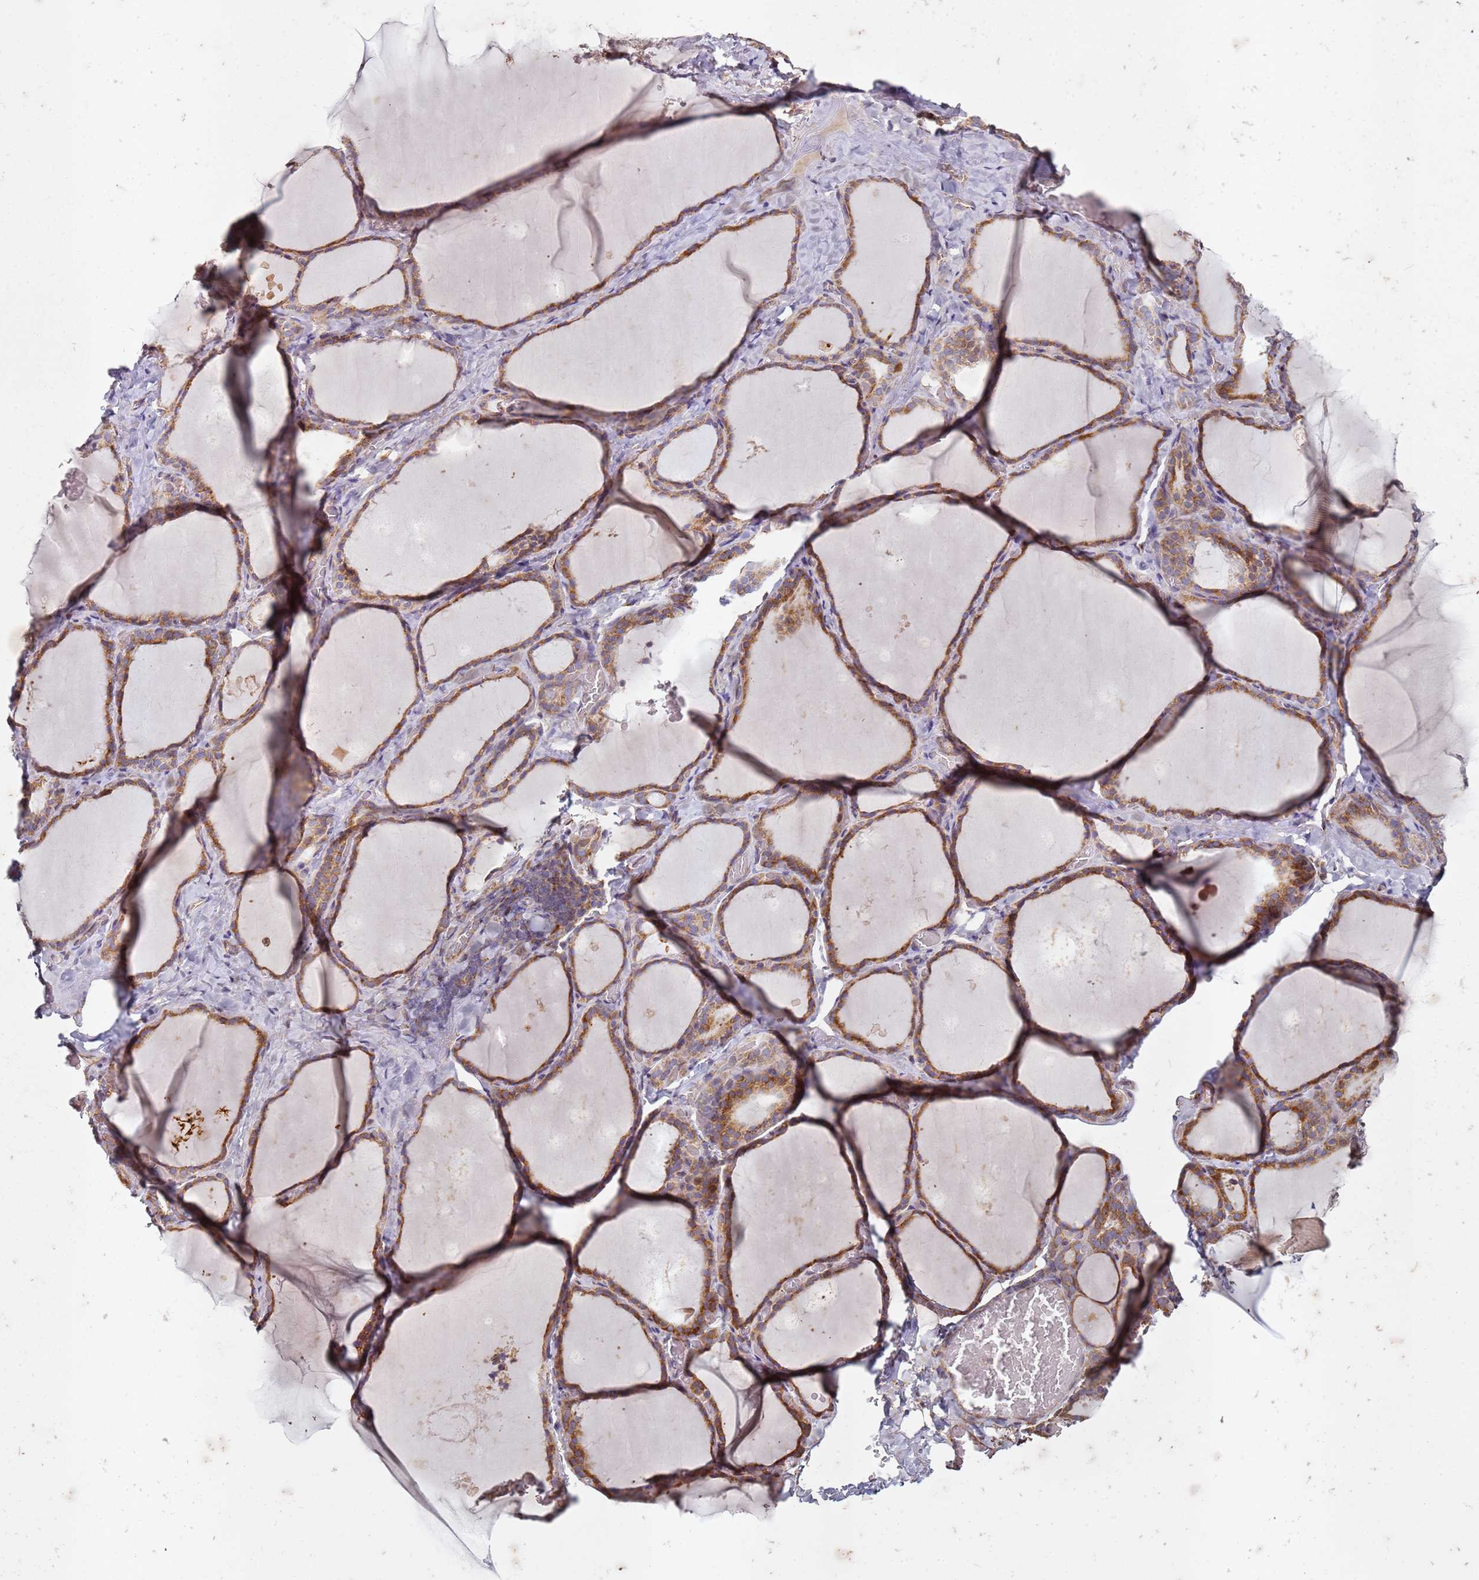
{"staining": {"intensity": "moderate", "quantity": ">75%", "location": "cytoplasmic/membranous"}, "tissue": "thyroid gland", "cell_type": "Glandular cells", "image_type": "normal", "snomed": [{"axis": "morphology", "description": "Normal tissue, NOS"}, {"axis": "topography", "description": "Thyroid gland"}], "caption": "IHC staining of normal thyroid gland, which shows medium levels of moderate cytoplasmic/membranous expression in about >75% of glandular cells indicating moderate cytoplasmic/membranous protein staining. The staining was performed using DAB (3,3'-diaminobenzidine) (brown) for protein detection and nuclei were counterstained in hematoxylin (blue).", "gene": "ARFRP1", "patient": {"sex": "female", "age": 39}}